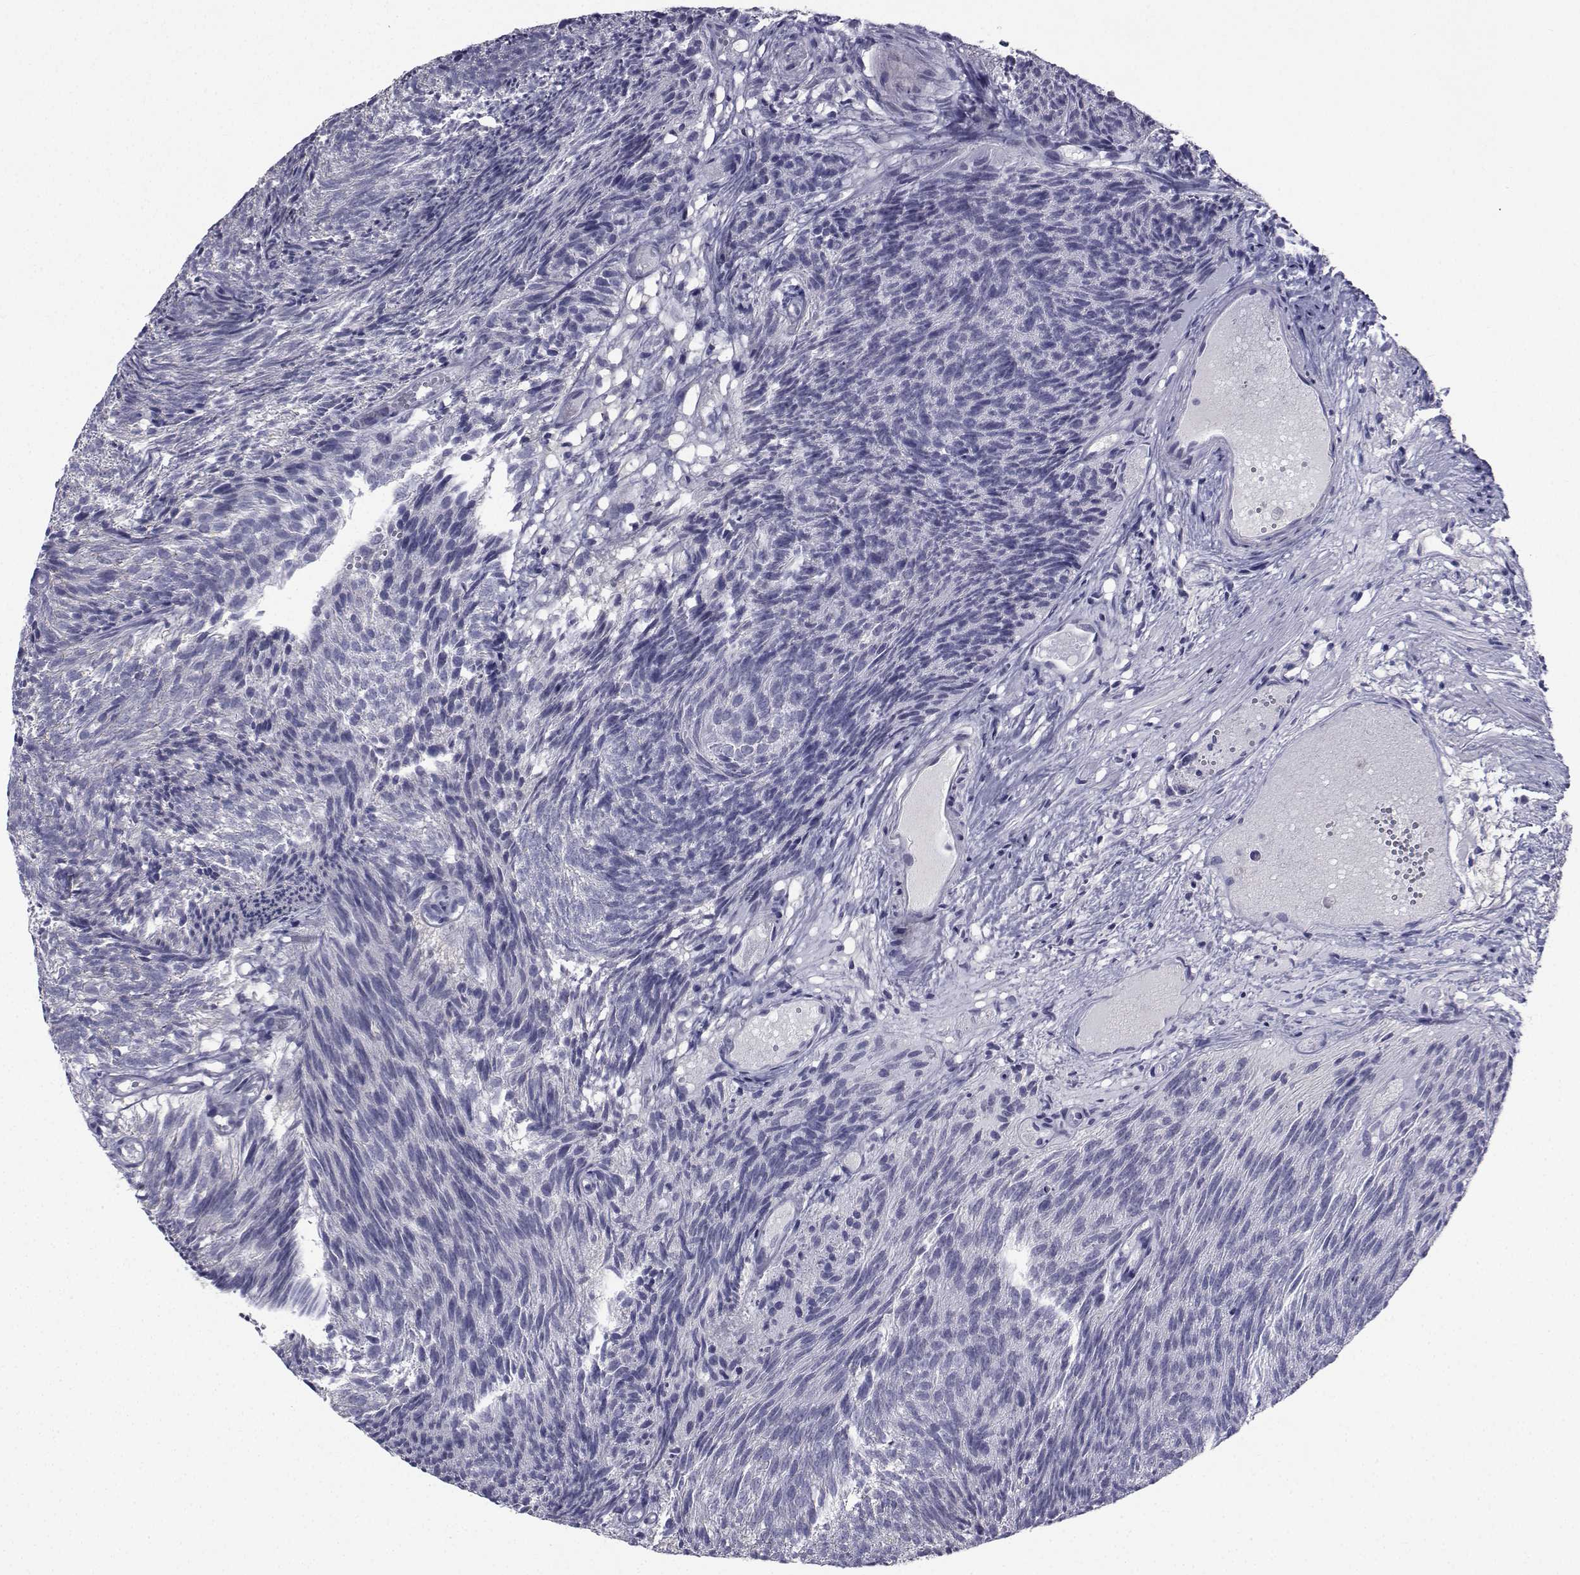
{"staining": {"intensity": "negative", "quantity": "none", "location": "none"}, "tissue": "urothelial cancer", "cell_type": "Tumor cells", "image_type": "cancer", "snomed": [{"axis": "morphology", "description": "Urothelial carcinoma, Low grade"}, {"axis": "topography", "description": "Urinary bladder"}], "caption": "Immunohistochemistry micrograph of human urothelial carcinoma (low-grade) stained for a protein (brown), which shows no staining in tumor cells. (DAB (3,3'-diaminobenzidine) IHC visualized using brightfield microscopy, high magnification).", "gene": "CHRNA1", "patient": {"sex": "male", "age": 77}}